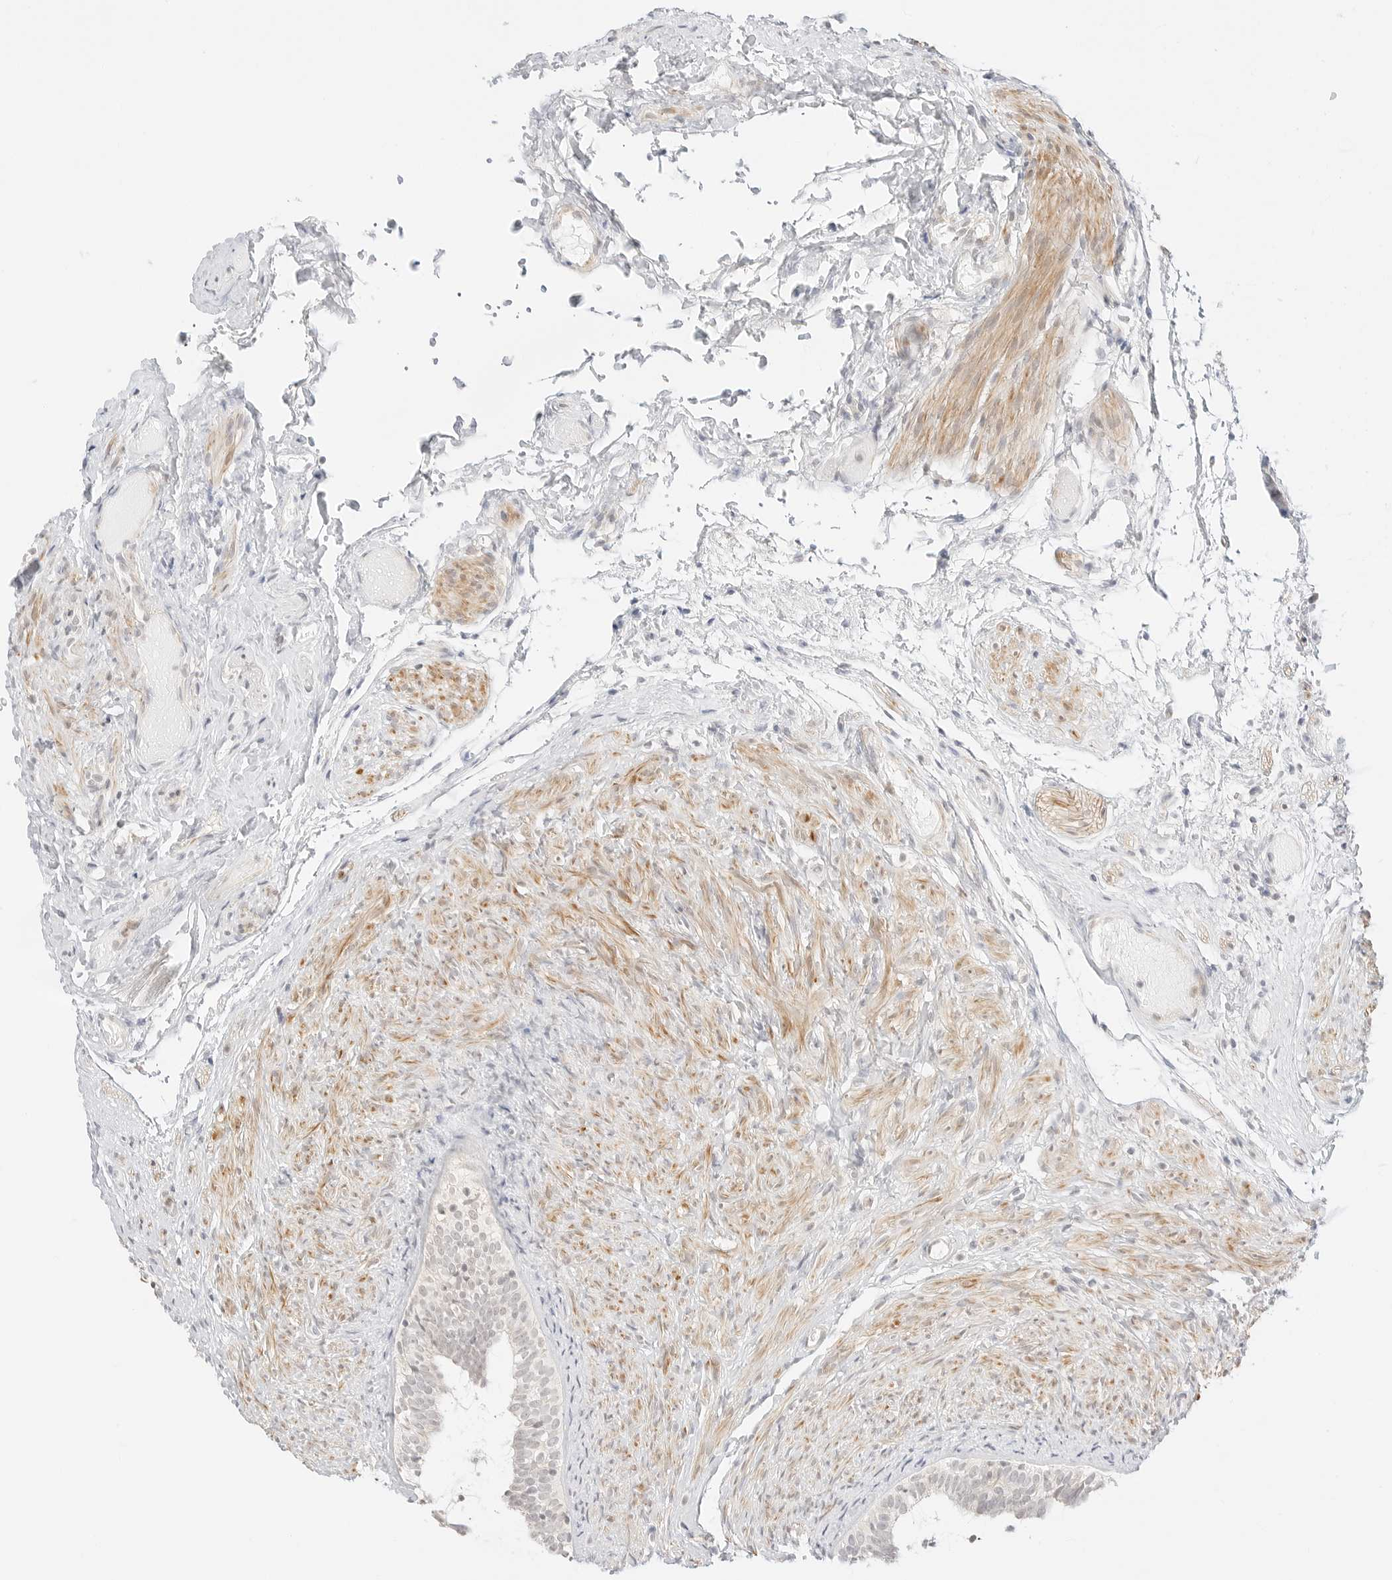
{"staining": {"intensity": "weak", "quantity": "25%-75%", "location": "cytoplasmic/membranous"}, "tissue": "epididymis", "cell_type": "Glandular cells", "image_type": "normal", "snomed": [{"axis": "morphology", "description": "Normal tissue, NOS"}, {"axis": "topography", "description": "Epididymis"}], "caption": "Glandular cells display low levels of weak cytoplasmic/membranous positivity in about 25%-75% of cells in normal human epididymis.", "gene": "GNAS", "patient": {"sex": "male", "age": 5}}